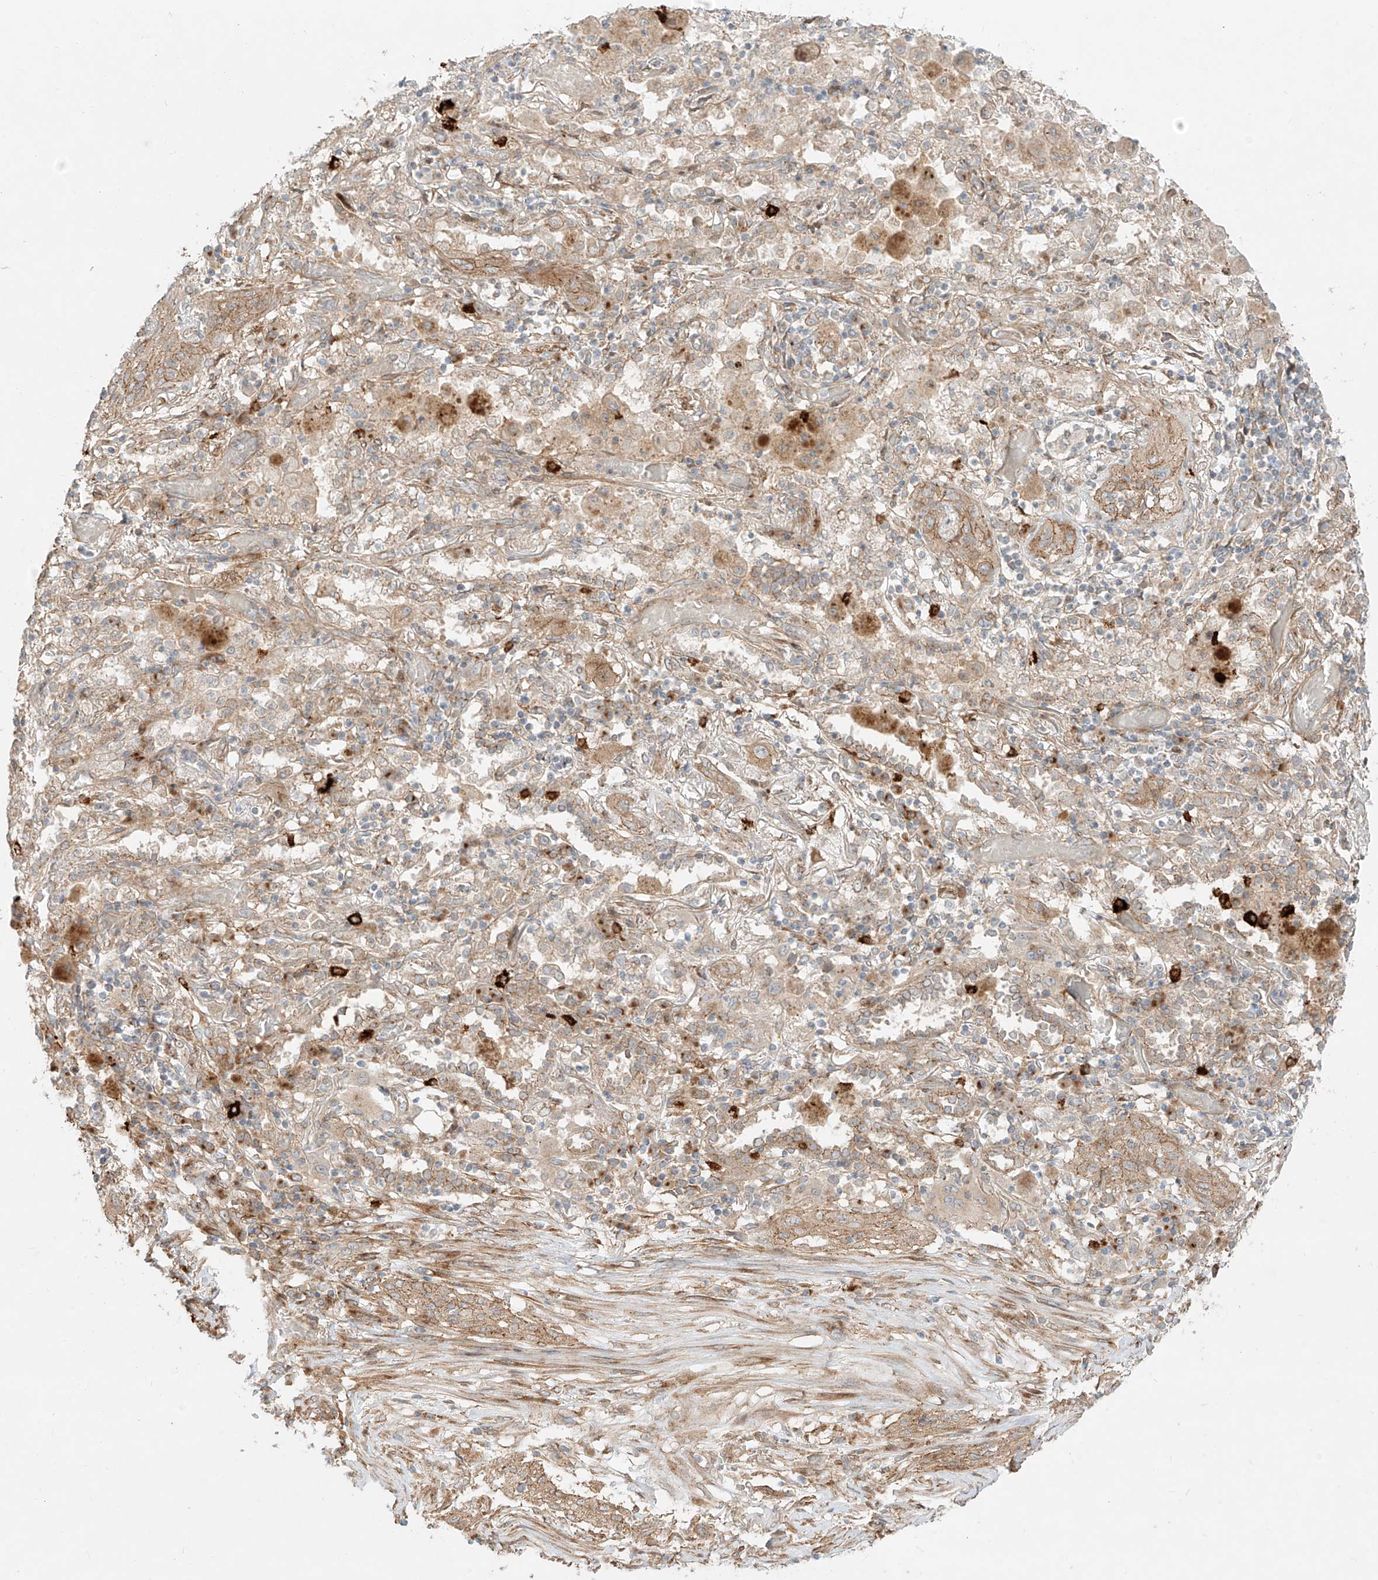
{"staining": {"intensity": "moderate", "quantity": ">75%", "location": "cytoplasmic/membranous"}, "tissue": "lung cancer", "cell_type": "Tumor cells", "image_type": "cancer", "snomed": [{"axis": "morphology", "description": "Squamous cell carcinoma, NOS"}, {"axis": "topography", "description": "Lung"}], "caption": "Squamous cell carcinoma (lung) was stained to show a protein in brown. There is medium levels of moderate cytoplasmic/membranous positivity in about >75% of tumor cells. The staining was performed using DAB (3,3'-diaminobenzidine) to visualize the protein expression in brown, while the nuclei were stained in blue with hematoxylin (Magnification: 20x).", "gene": "ZNF287", "patient": {"sex": "female", "age": 47}}